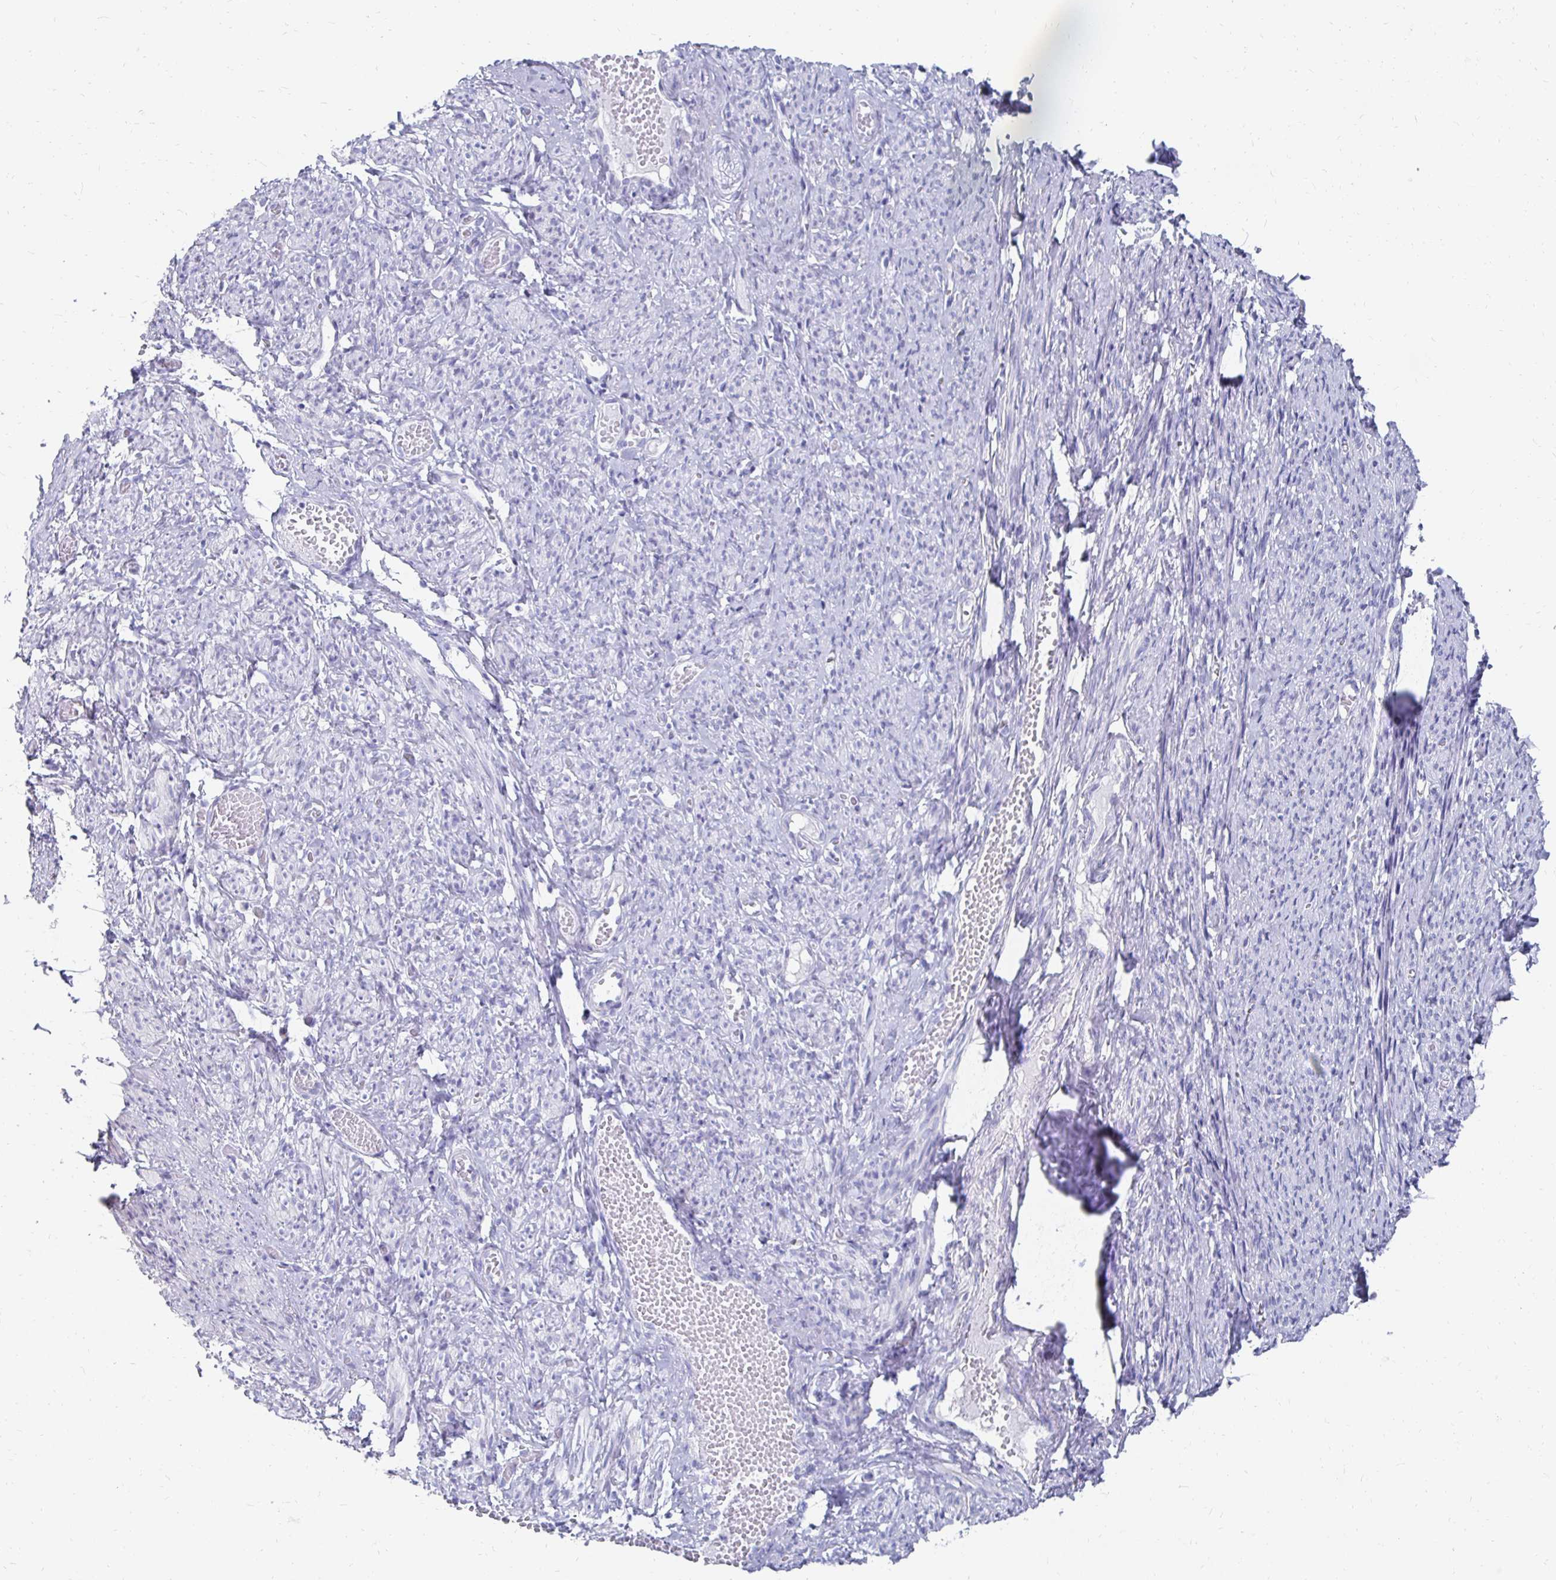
{"staining": {"intensity": "negative", "quantity": "none", "location": "none"}, "tissue": "smooth muscle", "cell_type": "Smooth muscle cells", "image_type": "normal", "snomed": [{"axis": "morphology", "description": "Normal tissue, NOS"}, {"axis": "topography", "description": "Smooth muscle"}], "caption": "High power microscopy image of an IHC micrograph of benign smooth muscle, revealing no significant positivity in smooth muscle cells.", "gene": "SYCP3", "patient": {"sex": "female", "age": 65}}